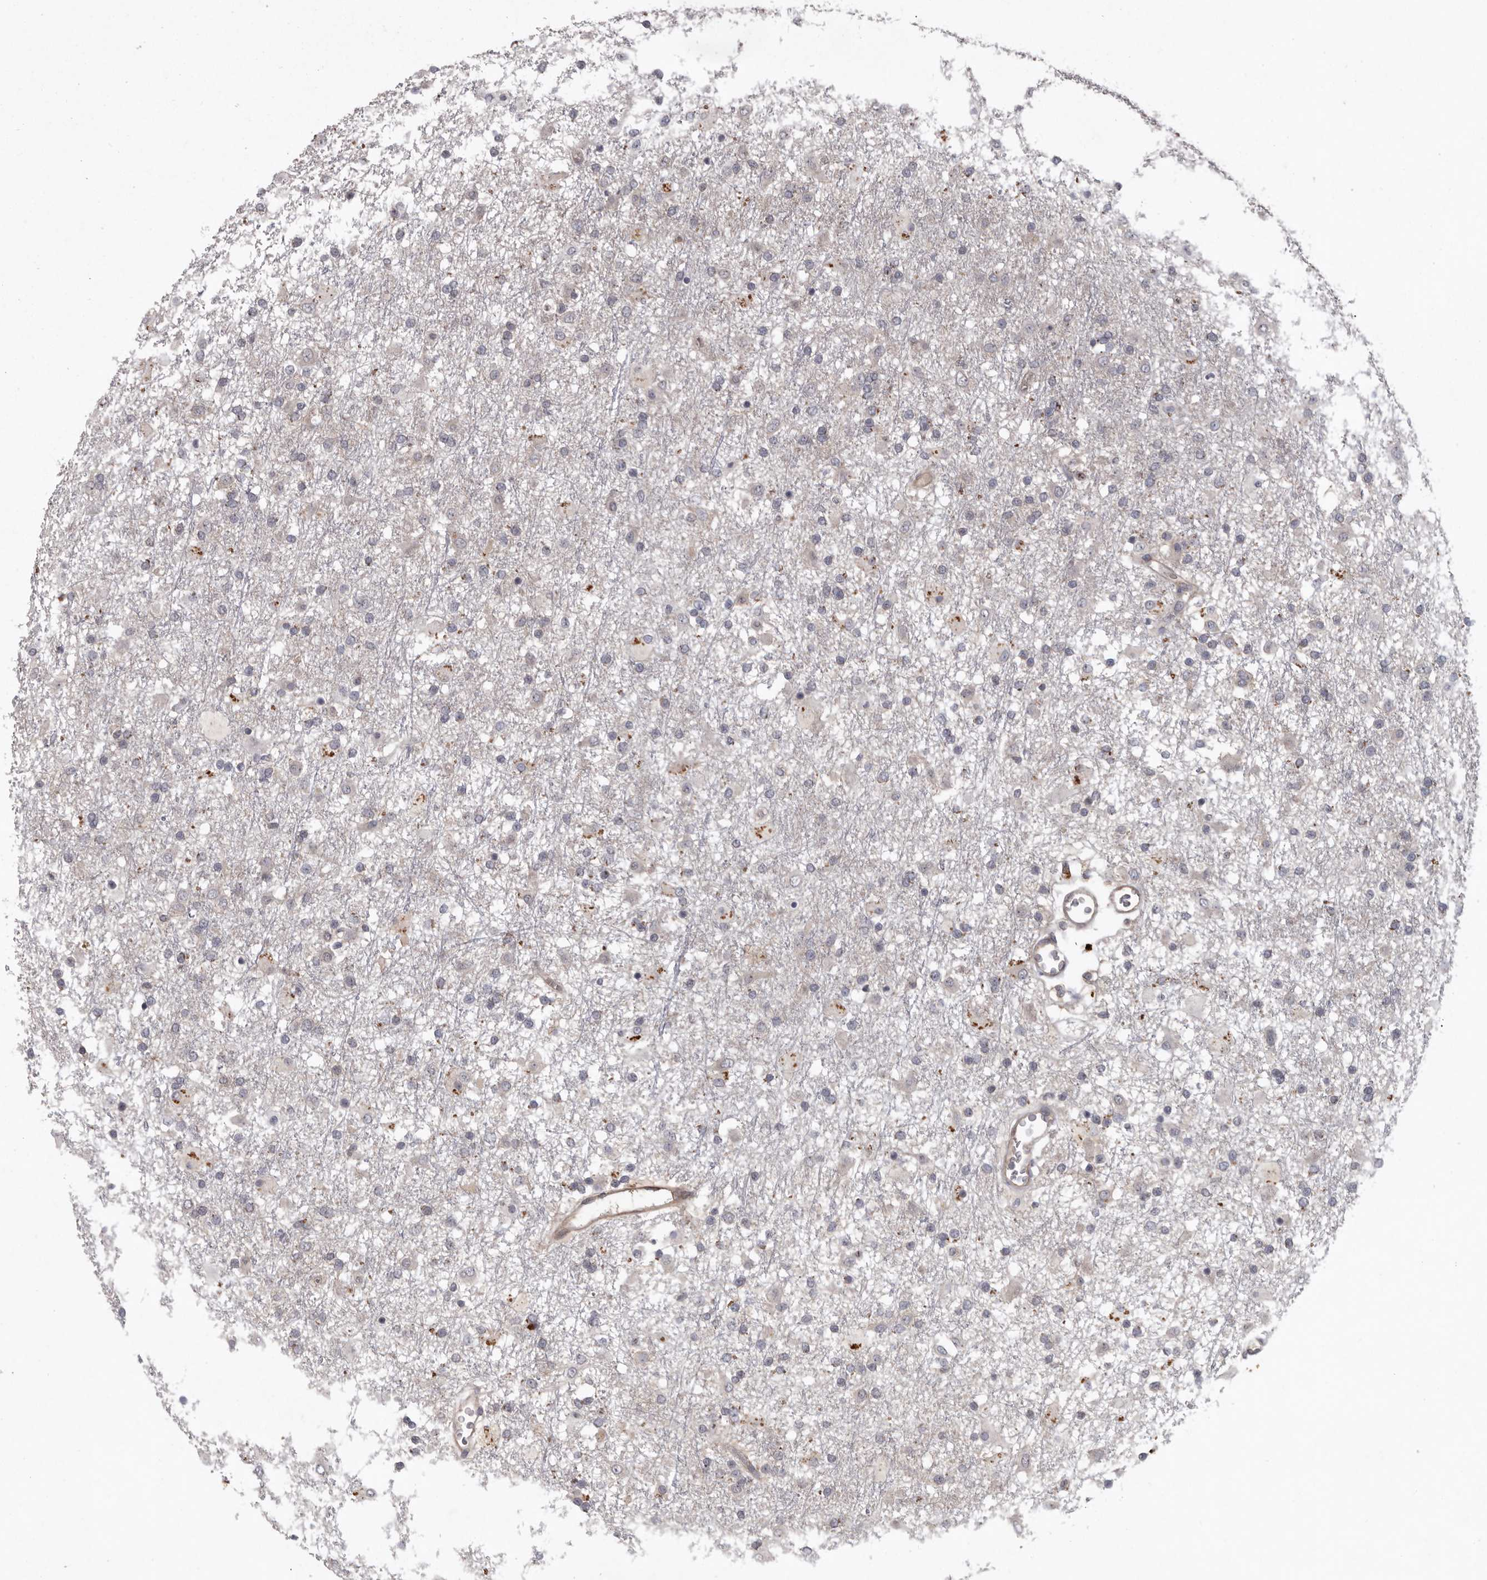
{"staining": {"intensity": "negative", "quantity": "none", "location": "none"}, "tissue": "glioma", "cell_type": "Tumor cells", "image_type": "cancer", "snomed": [{"axis": "morphology", "description": "Glioma, malignant, Low grade"}, {"axis": "topography", "description": "Brain"}], "caption": "This is an IHC image of human low-grade glioma (malignant). There is no staining in tumor cells.", "gene": "CDCA8", "patient": {"sex": "male", "age": 65}}